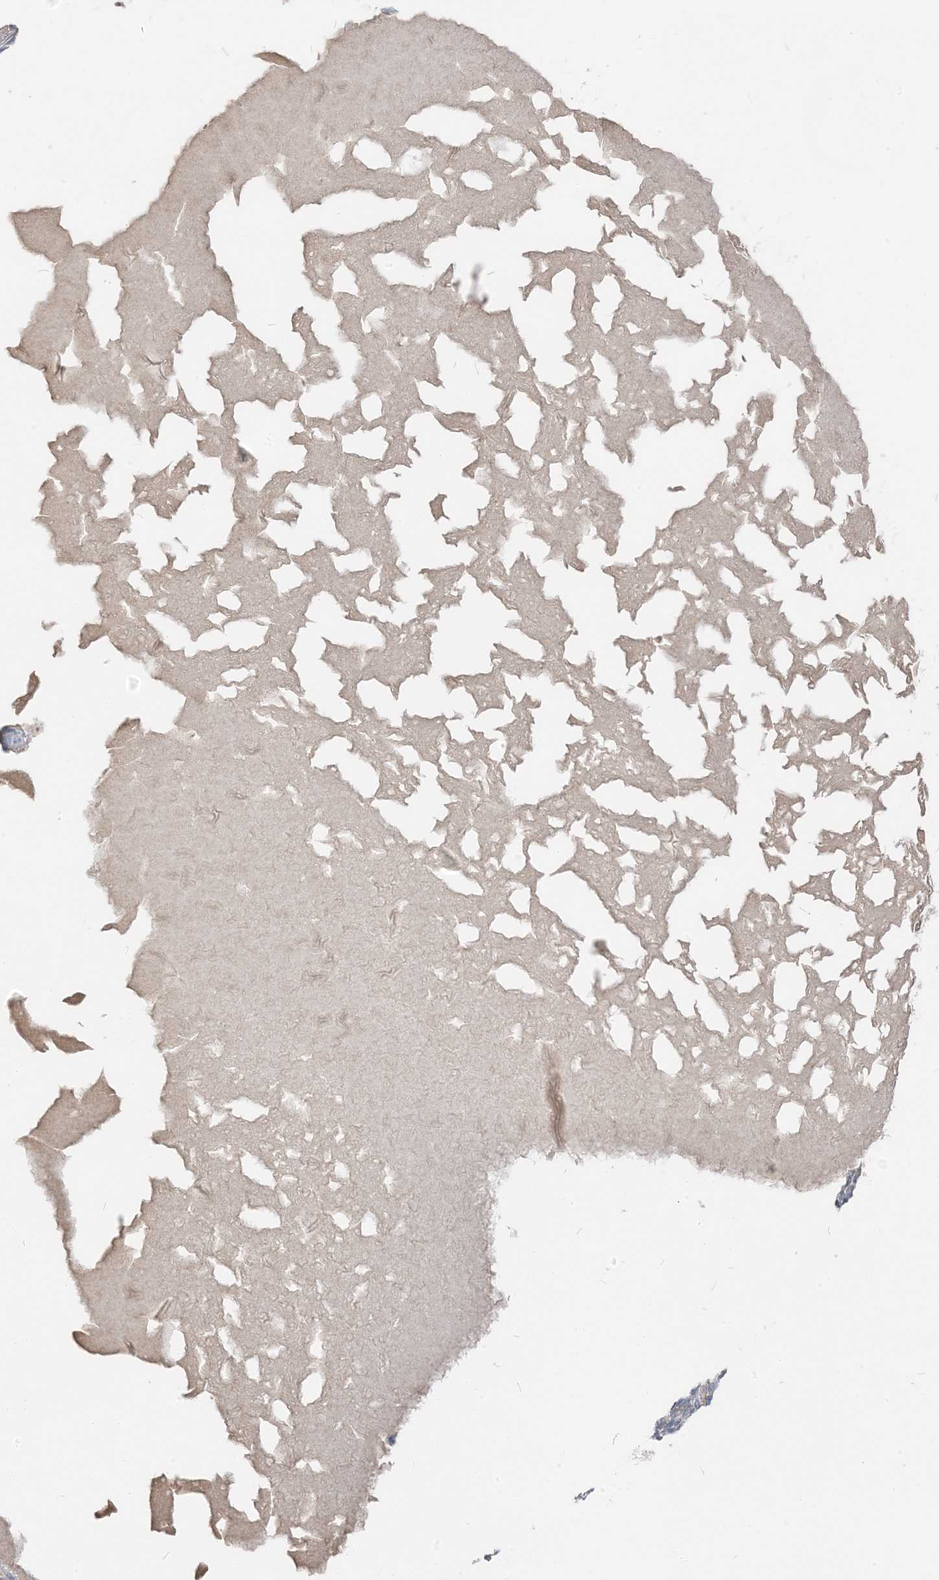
{"staining": {"intensity": "negative", "quantity": "none", "location": "none"}, "tissue": "skin cancer", "cell_type": "Tumor cells", "image_type": "cancer", "snomed": [{"axis": "morphology", "description": "Squamous cell carcinoma, NOS"}, {"axis": "topography", "description": "Skin"}], "caption": "DAB immunohistochemical staining of human squamous cell carcinoma (skin) displays no significant expression in tumor cells. (Immunohistochemistry, brightfield microscopy, high magnification).", "gene": "NCOA7", "patient": {"sex": "female", "age": 90}}